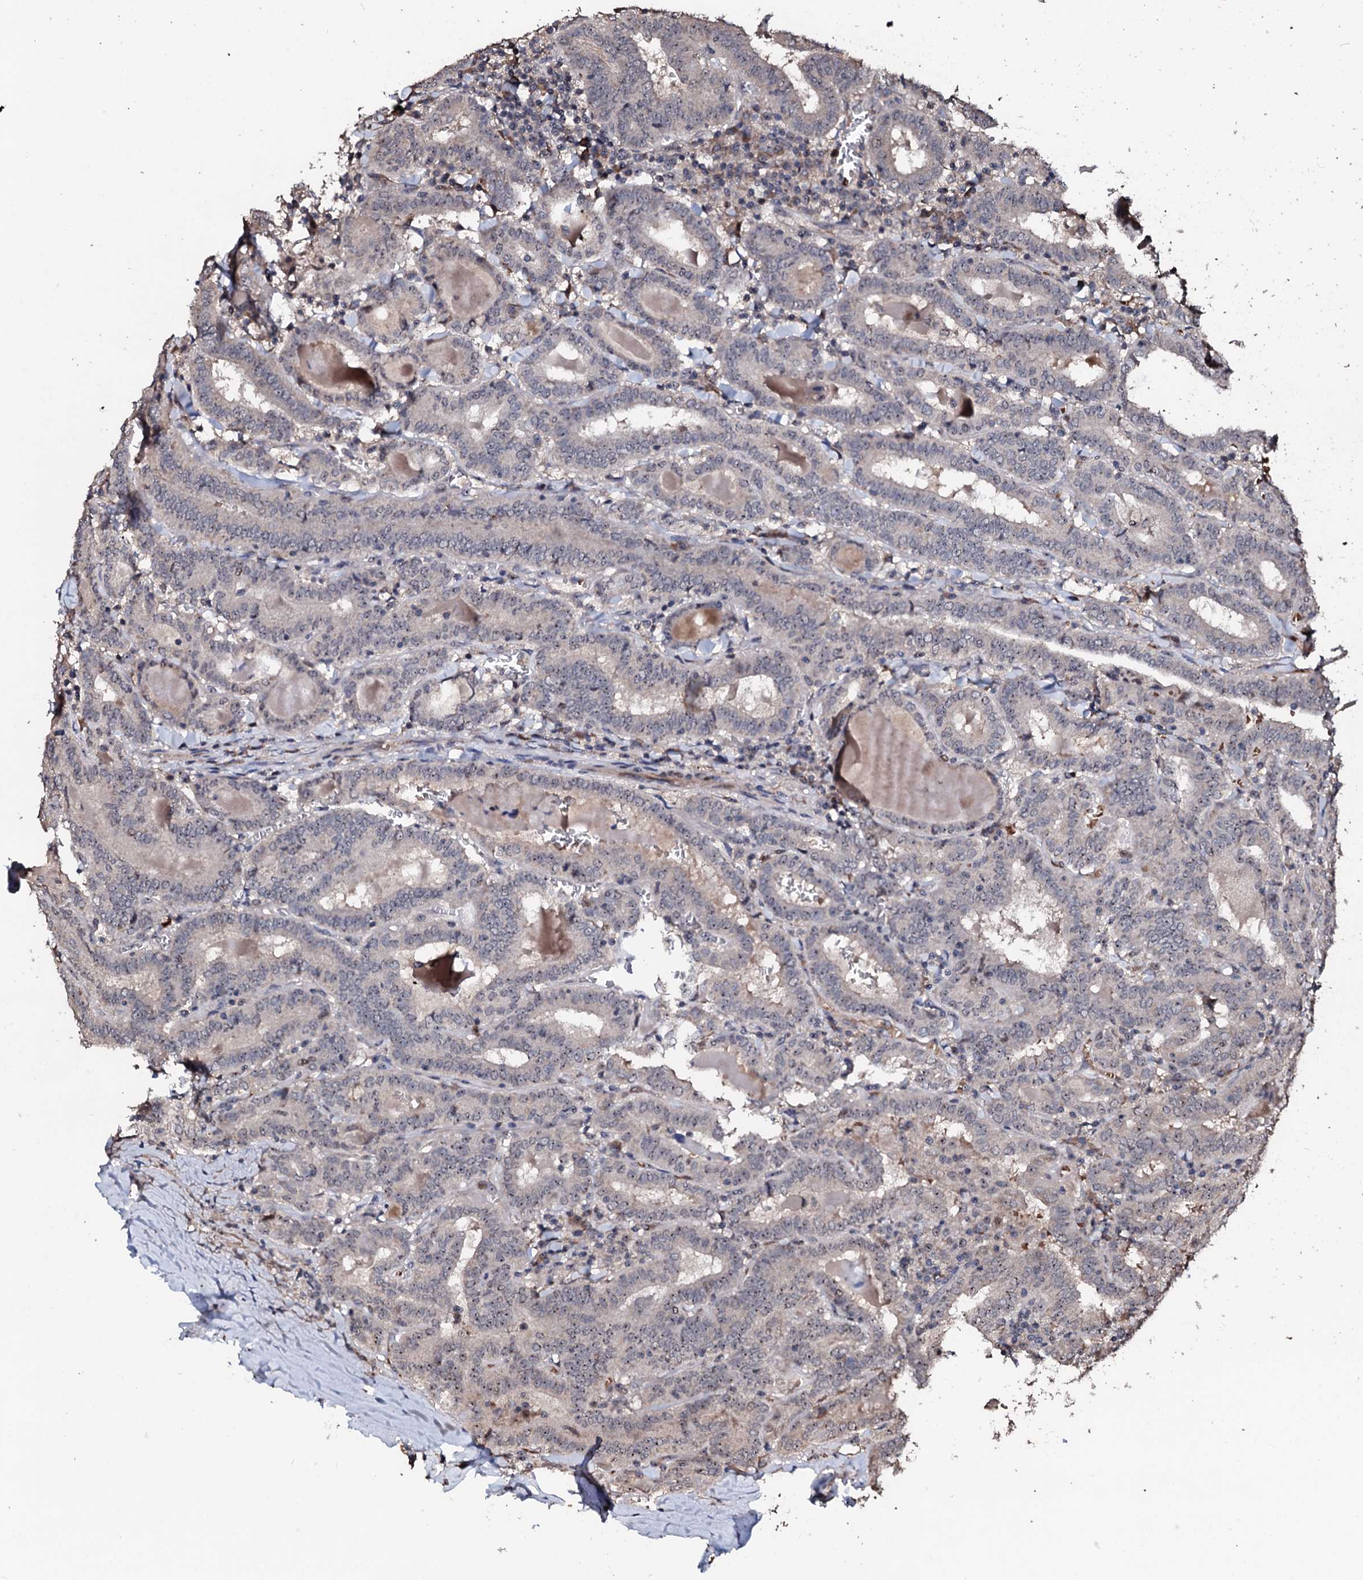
{"staining": {"intensity": "weak", "quantity": "<25%", "location": "nuclear"}, "tissue": "thyroid cancer", "cell_type": "Tumor cells", "image_type": "cancer", "snomed": [{"axis": "morphology", "description": "Papillary adenocarcinoma, NOS"}, {"axis": "topography", "description": "Thyroid gland"}], "caption": "Papillary adenocarcinoma (thyroid) stained for a protein using immunohistochemistry shows no positivity tumor cells.", "gene": "SUPT7L", "patient": {"sex": "female", "age": 72}}